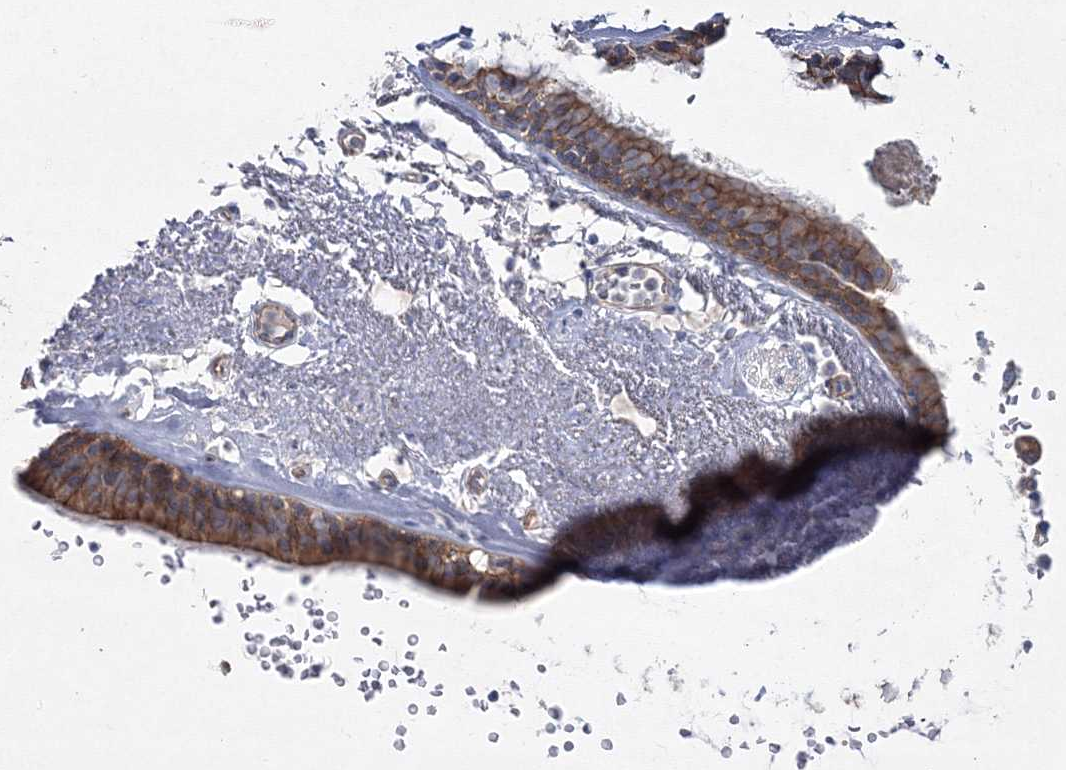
{"staining": {"intensity": "negative", "quantity": "none", "location": "none"}, "tissue": "adipose tissue", "cell_type": "Adipocytes", "image_type": "normal", "snomed": [{"axis": "morphology", "description": "Normal tissue, NOS"}, {"axis": "topography", "description": "Cartilage tissue"}], "caption": "This is a micrograph of immunohistochemistry staining of normal adipose tissue, which shows no staining in adipocytes.", "gene": "NAA40", "patient": {"sex": "female", "age": 63}}